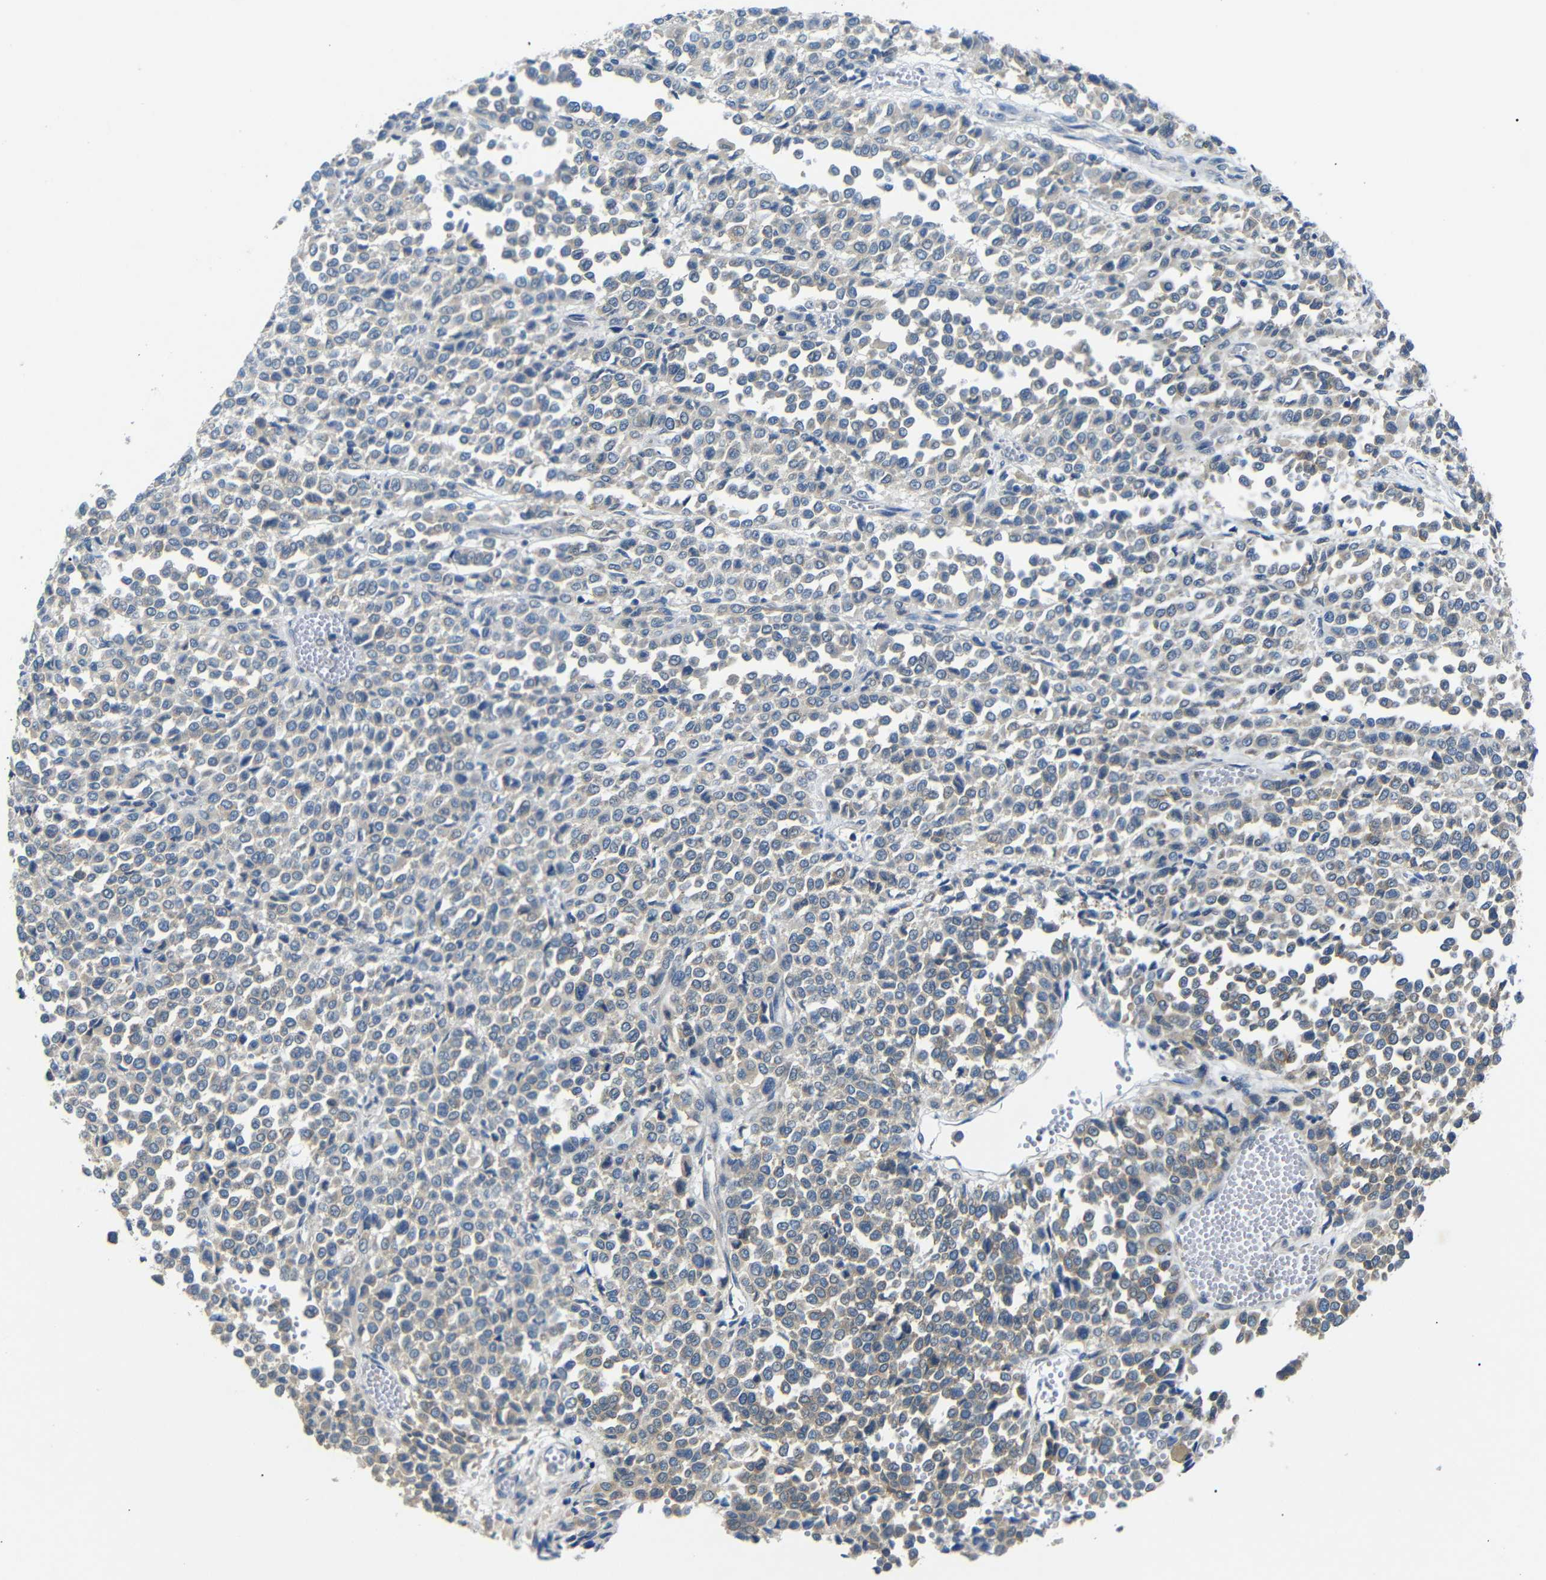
{"staining": {"intensity": "weak", "quantity": "<25%", "location": "cytoplasmic/membranous"}, "tissue": "melanoma", "cell_type": "Tumor cells", "image_type": "cancer", "snomed": [{"axis": "morphology", "description": "Malignant melanoma, Metastatic site"}, {"axis": "topography", "description": "Pancreas"}], "caption": "A histopathology image of malignant melanoma (metastatic site) stained for a protein demonstrates no brown staining in tumor cells.", "gene": "DCP1A", "patient": {"sex": "female", "age": 30}}